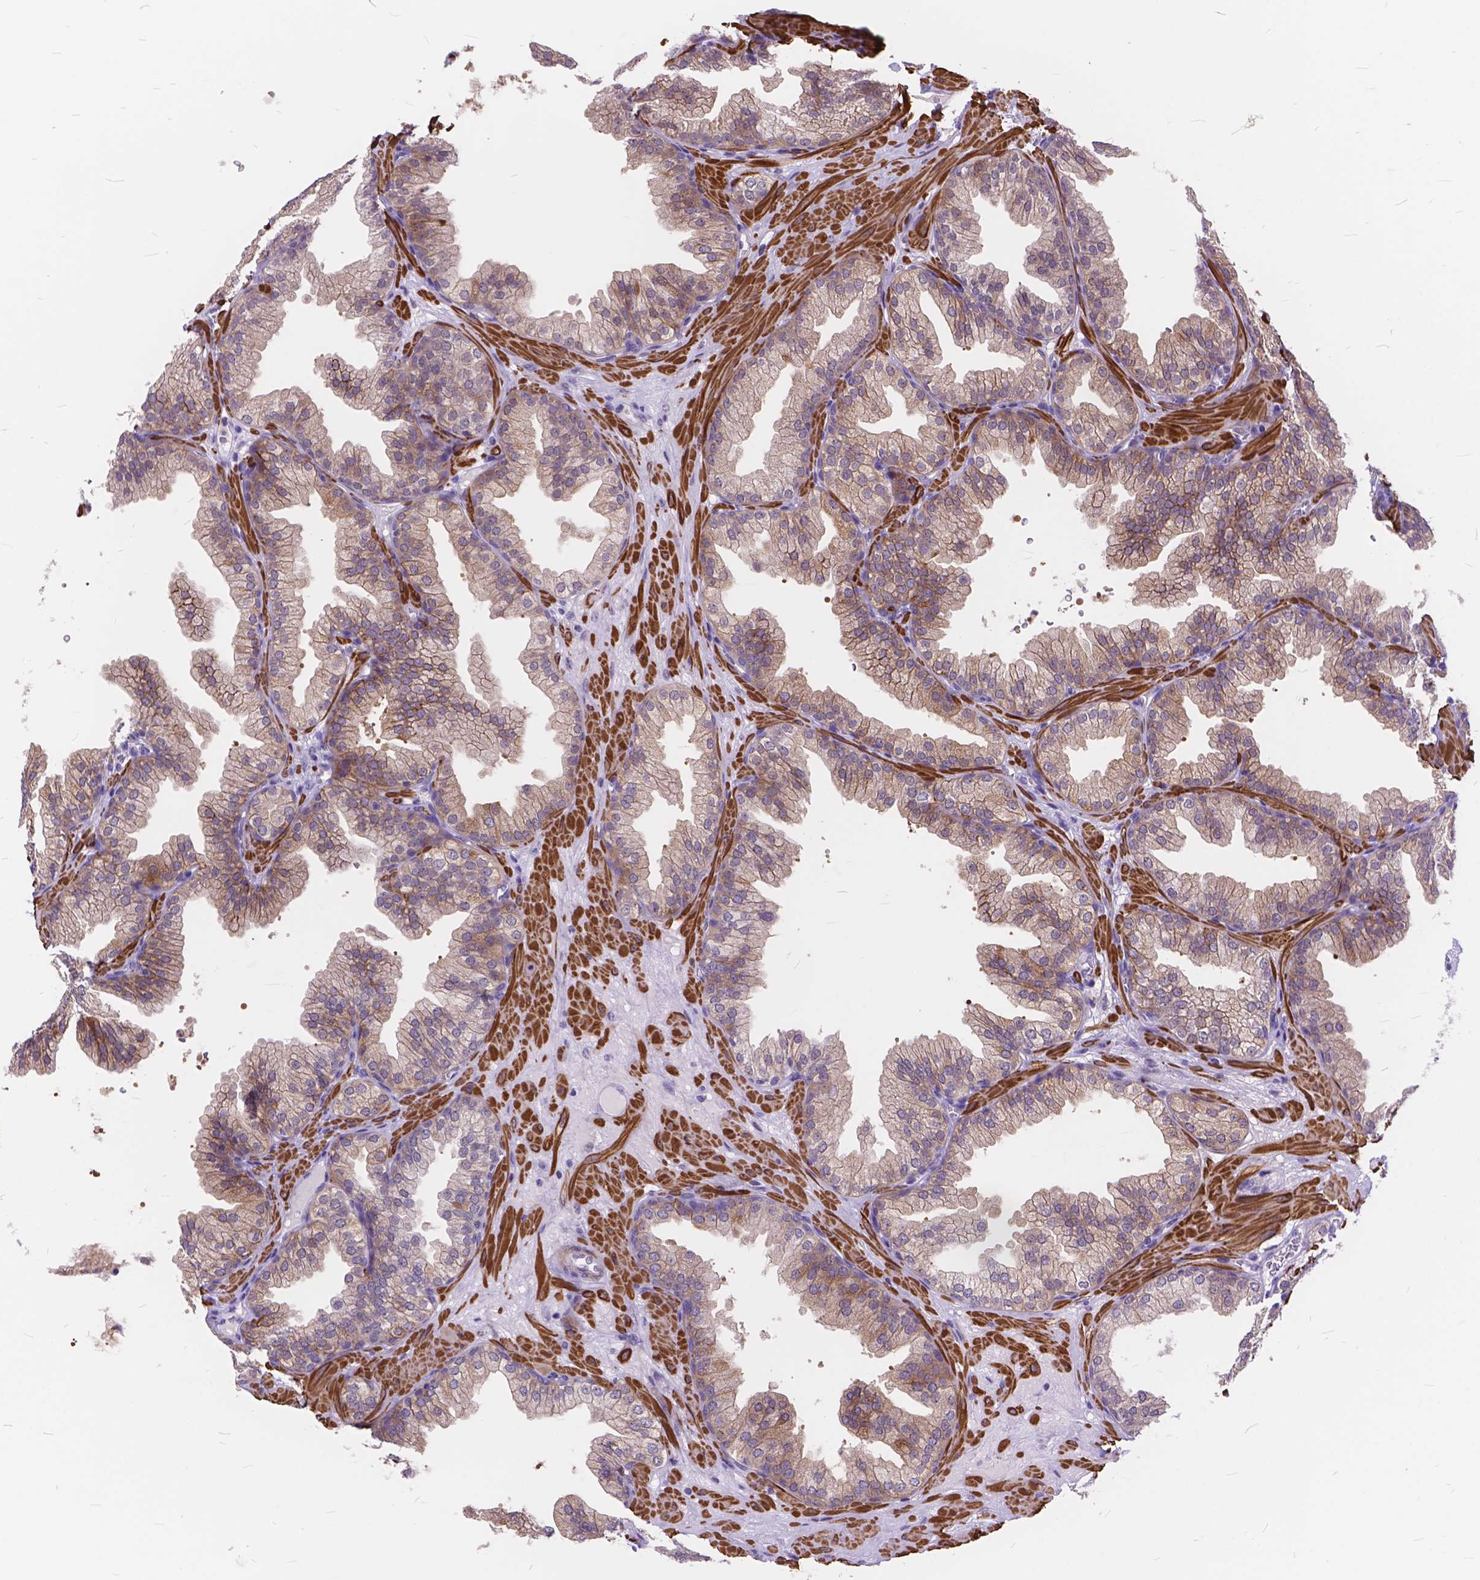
{"staining": {"intensity": "moderate", "quantity": "<25%", "location": "cytoplasmic/membranous"}, "tissue": "prostate", "cell_type": "Glandular cells", "image_type": "normal", "snomed": [{"axis": "morphology", "description": "Normal tissue, NOS"}, {"axis": "topography", "description": "Prostate"}], "caption": "High-power microscopy captured an IHC micrograph of unremarkable prostate, revealing moderate cytoplasmic/membranous staining in about <25% of glandular cells.", "gene": "MAN2C1", "patient": {"sex": "male", "age": 37}}